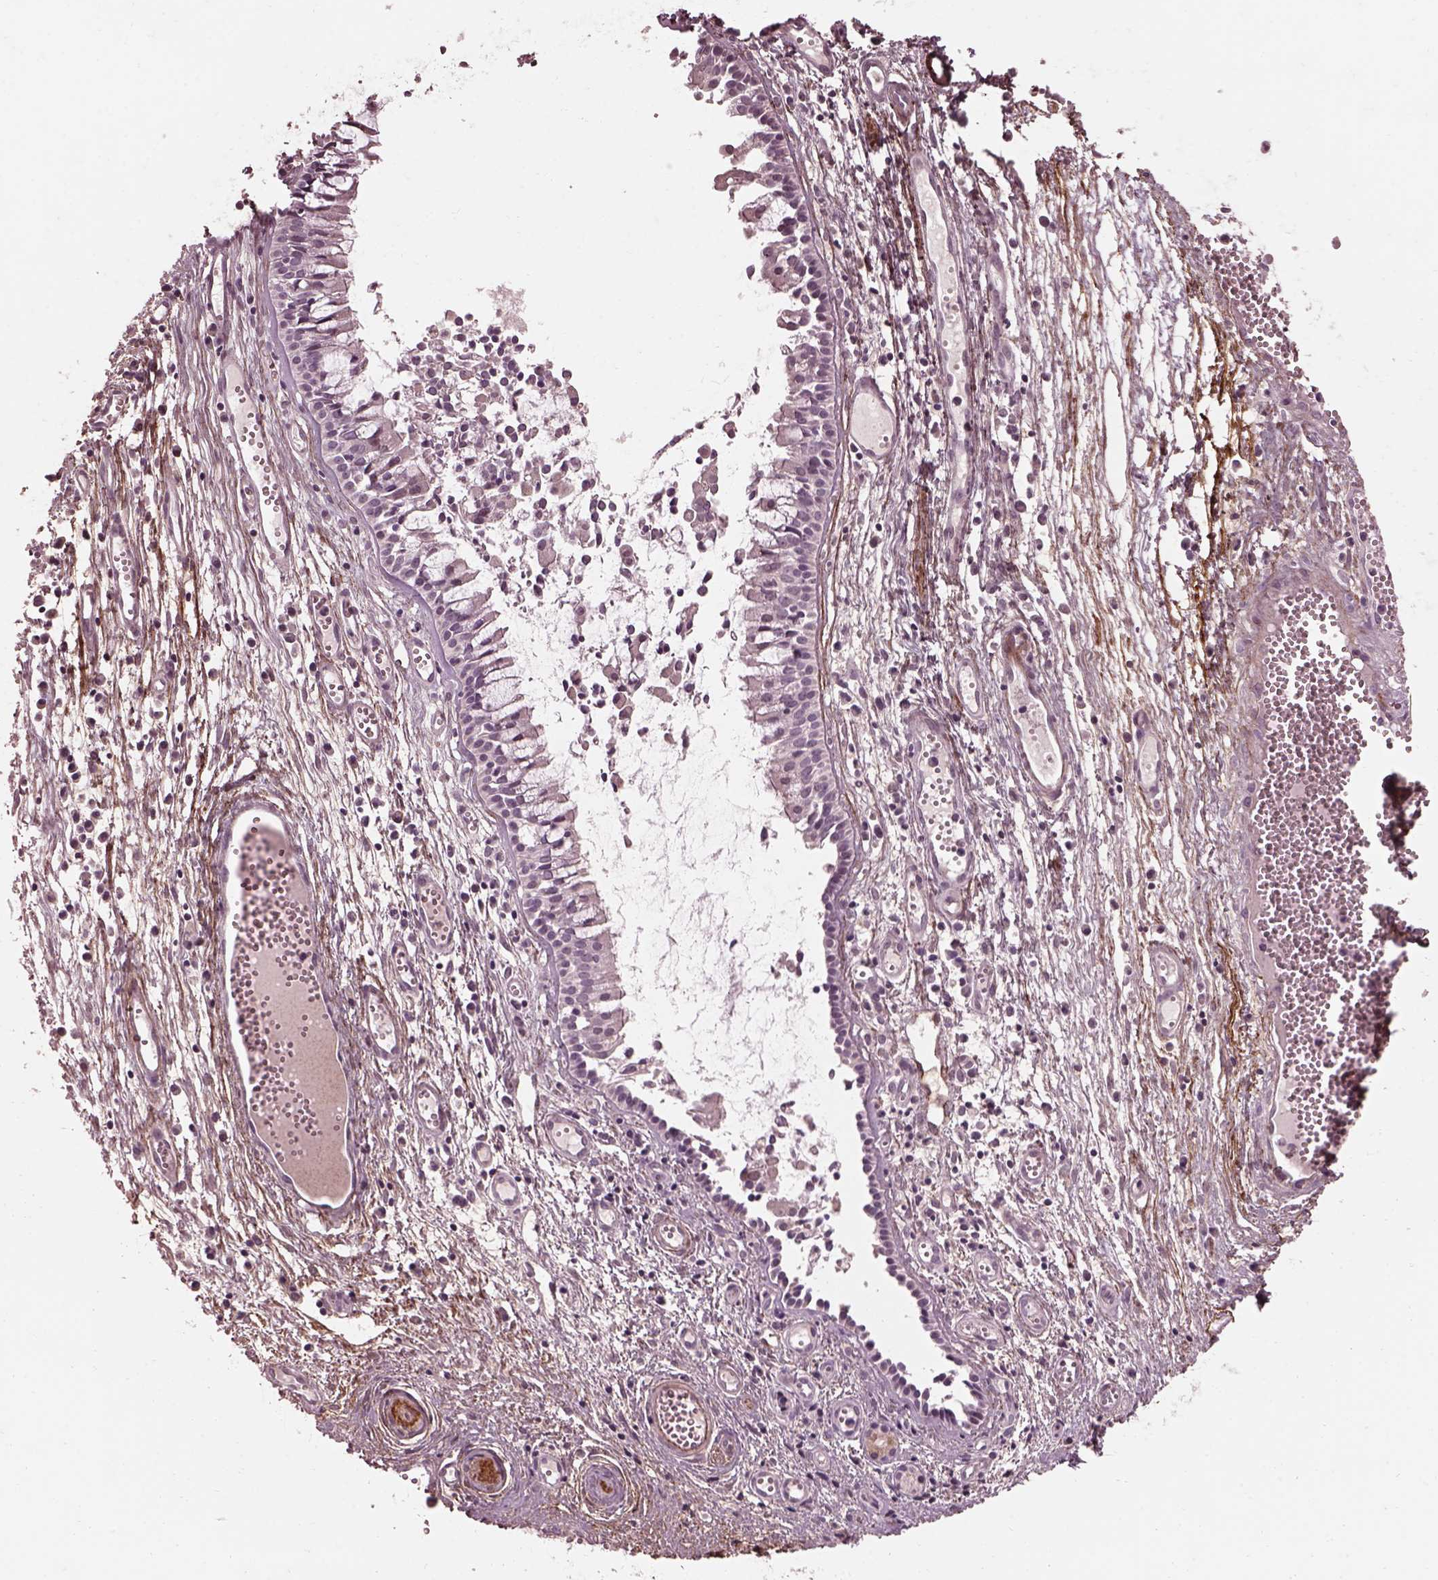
{"staining": {"intensity": "negative", "quantity": "none", "location": "none"}, "tissue": "nasopharynx", "cell_type": "Respiratory epithelial cells", "image_type": "normal", "snomed": [{"axis": "morphology", "description": "Normal tissue, NOS"}, {"axis": "topography", "description": "Nasopharynx"}], "caption": "DAB immunohistochemical staining of benign human nasopharynx exhibits no significant positivity in respiratory epithelial cells.", "gene": "EFEMP1", "patient": {"sex": "male", "age": 31}}